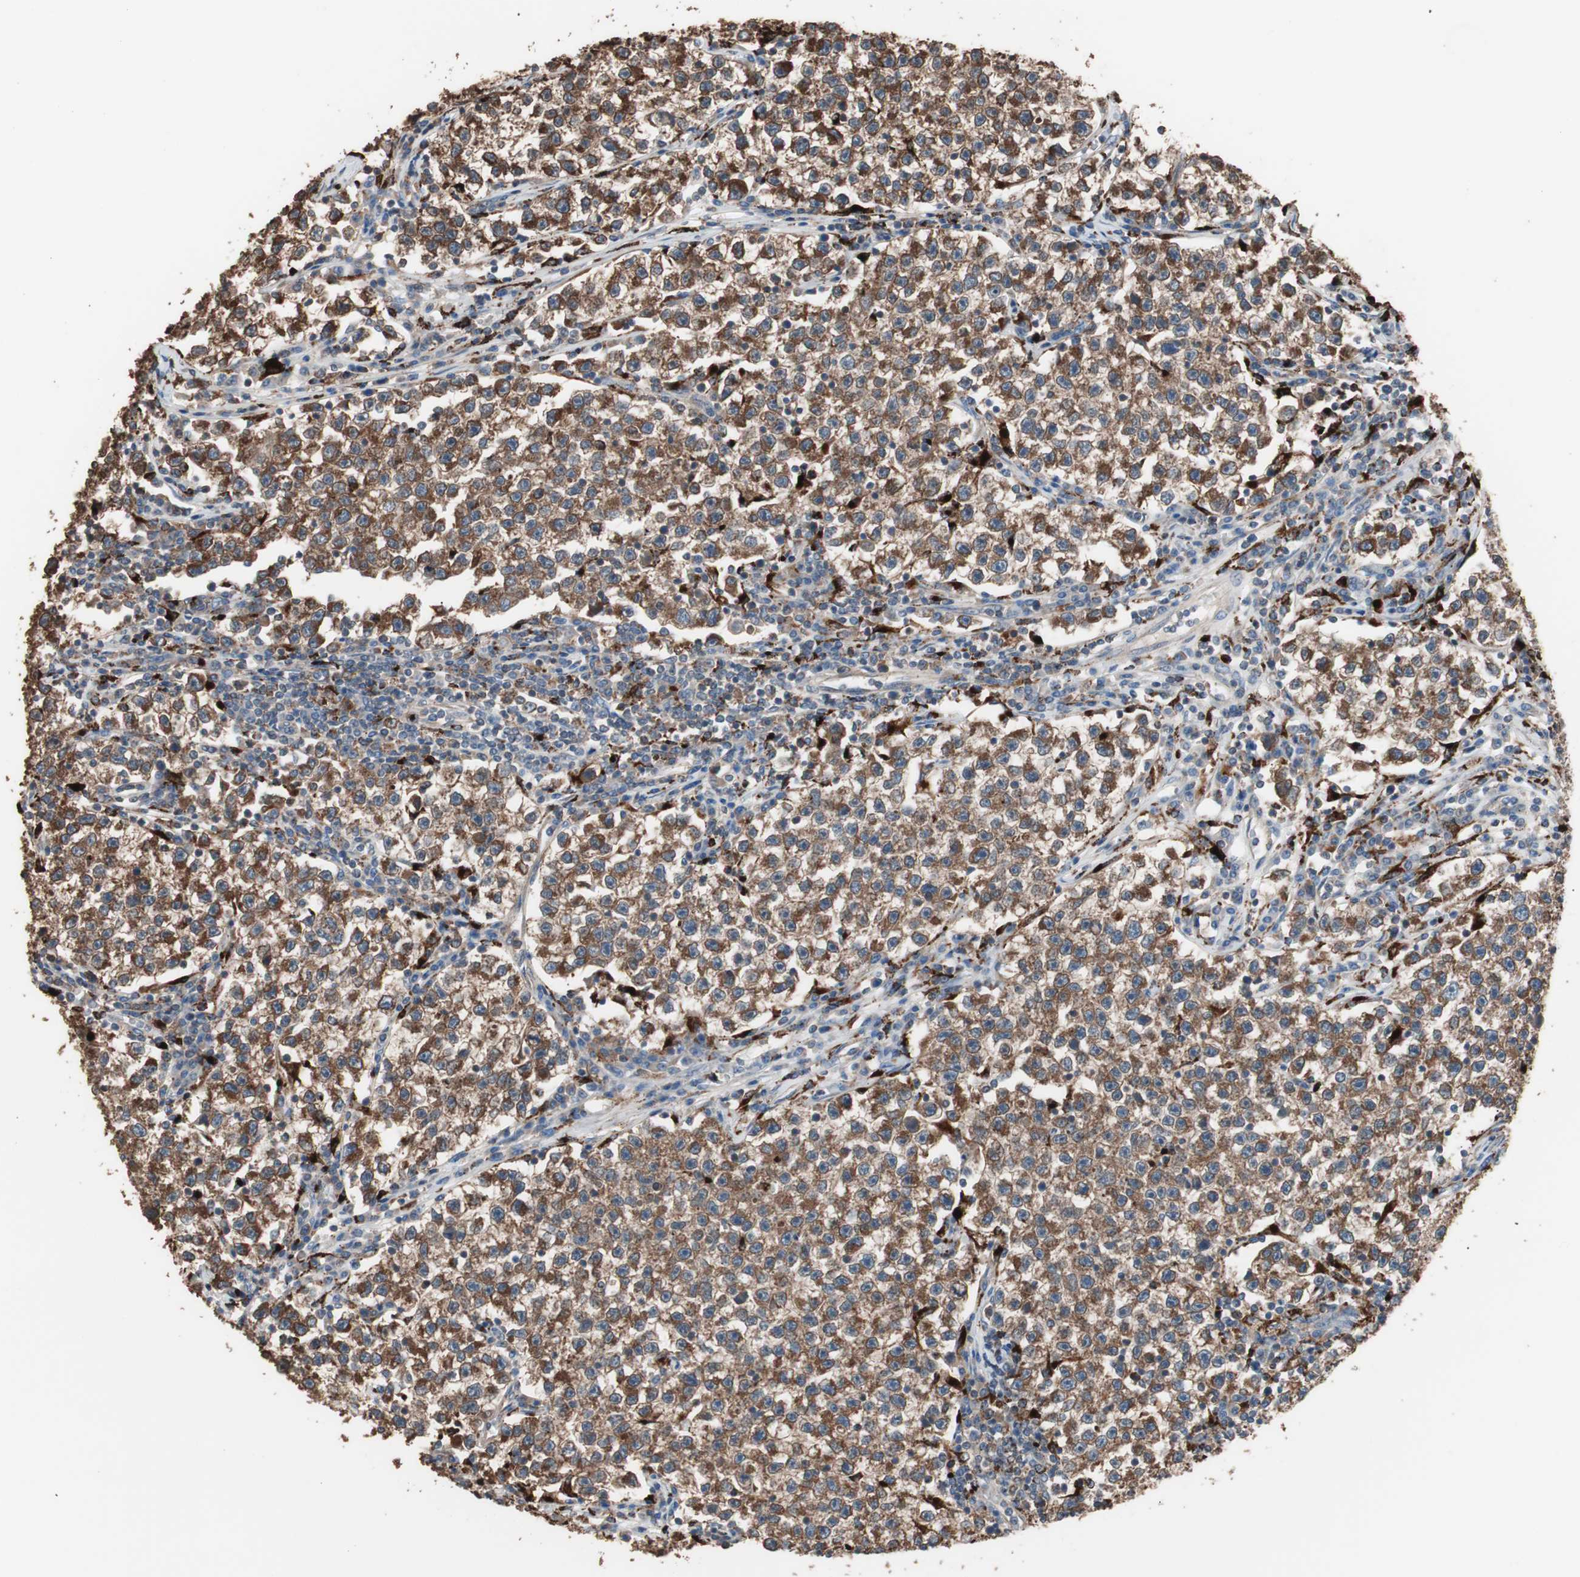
{"staining": {"intensity": "strong", "quantity": ">75%", "location": "cytoplasmic/membranous"}, "tissue": "testis cancer", "cell_type": "Tumor cells", "image_type": "cancer", "snomed": [{"axis": "morphology", "description": "Seminoma, NOS"}, {"axis": "topography", "description": "Testis"}], "caption": "A high-resolution photomicrograph shows IHC staining of testis cancer (seminoma), which displays strong cytoplasmic/membranous staining in approximately >75% of tumor cells.", "gene": "CCT3", "patient": {"sex": "male", "age": 22}}